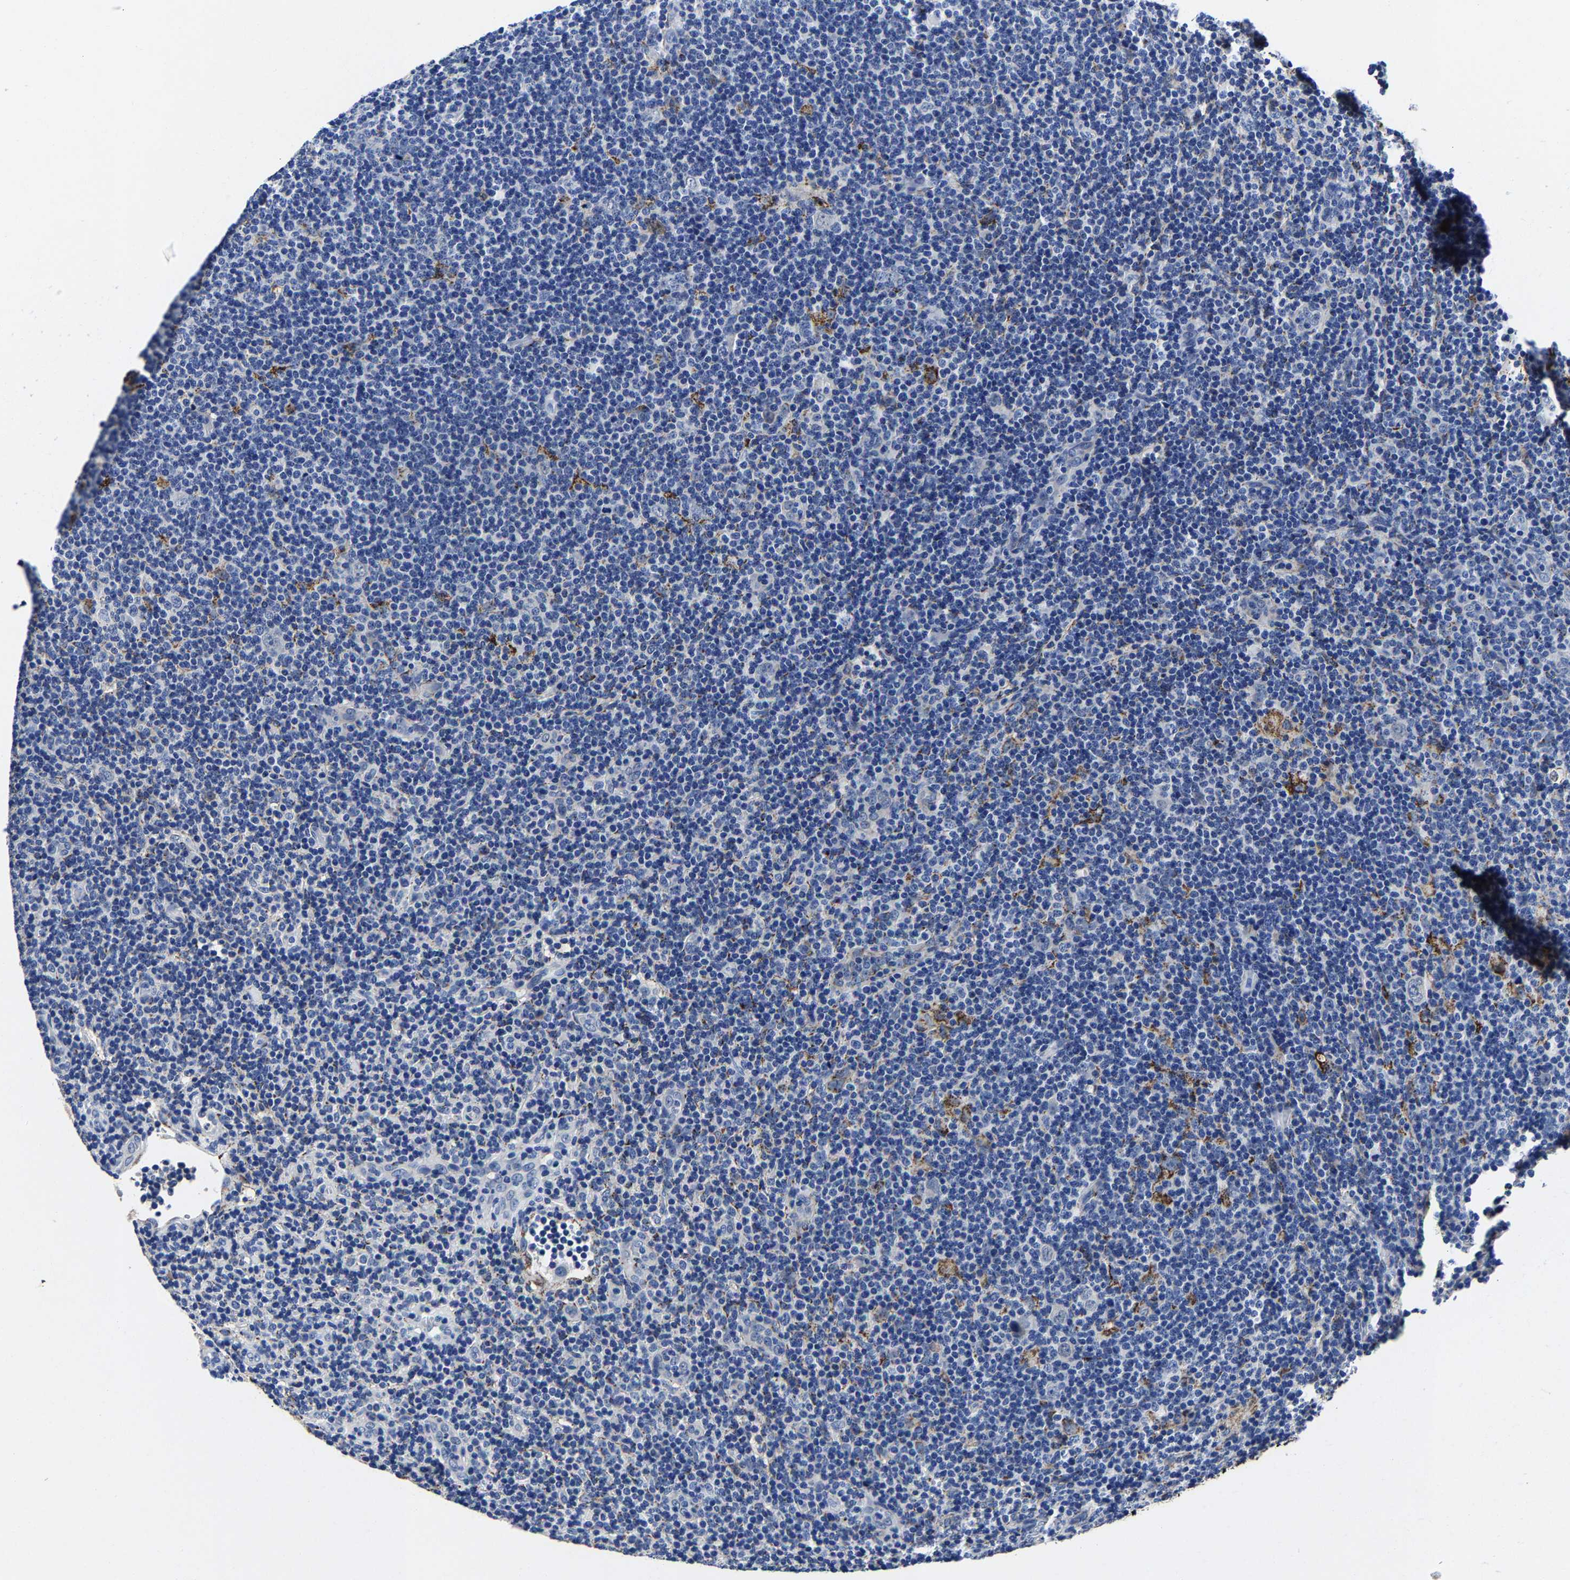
{"staining": {"intensity": "negative", "quantity": "none", "location": "none"}, "tissue": "lymphoma", "cell_type": "Tumor cells", "image_type": "cancer", "snomed": [{"axis": "morphology", "description": "Hodgkin's disease, NOS"}, {"axis": "topography", "description": "Lymph node"}], "caption": "Immunohistochemistry photomicrograph of neoplastic tissue: human Hodgkin's disease stained with DAB reveals no significant protein staining in tumor cells.", "gene": "PSPH", "patient": {"sex": "female", "age": 57}}